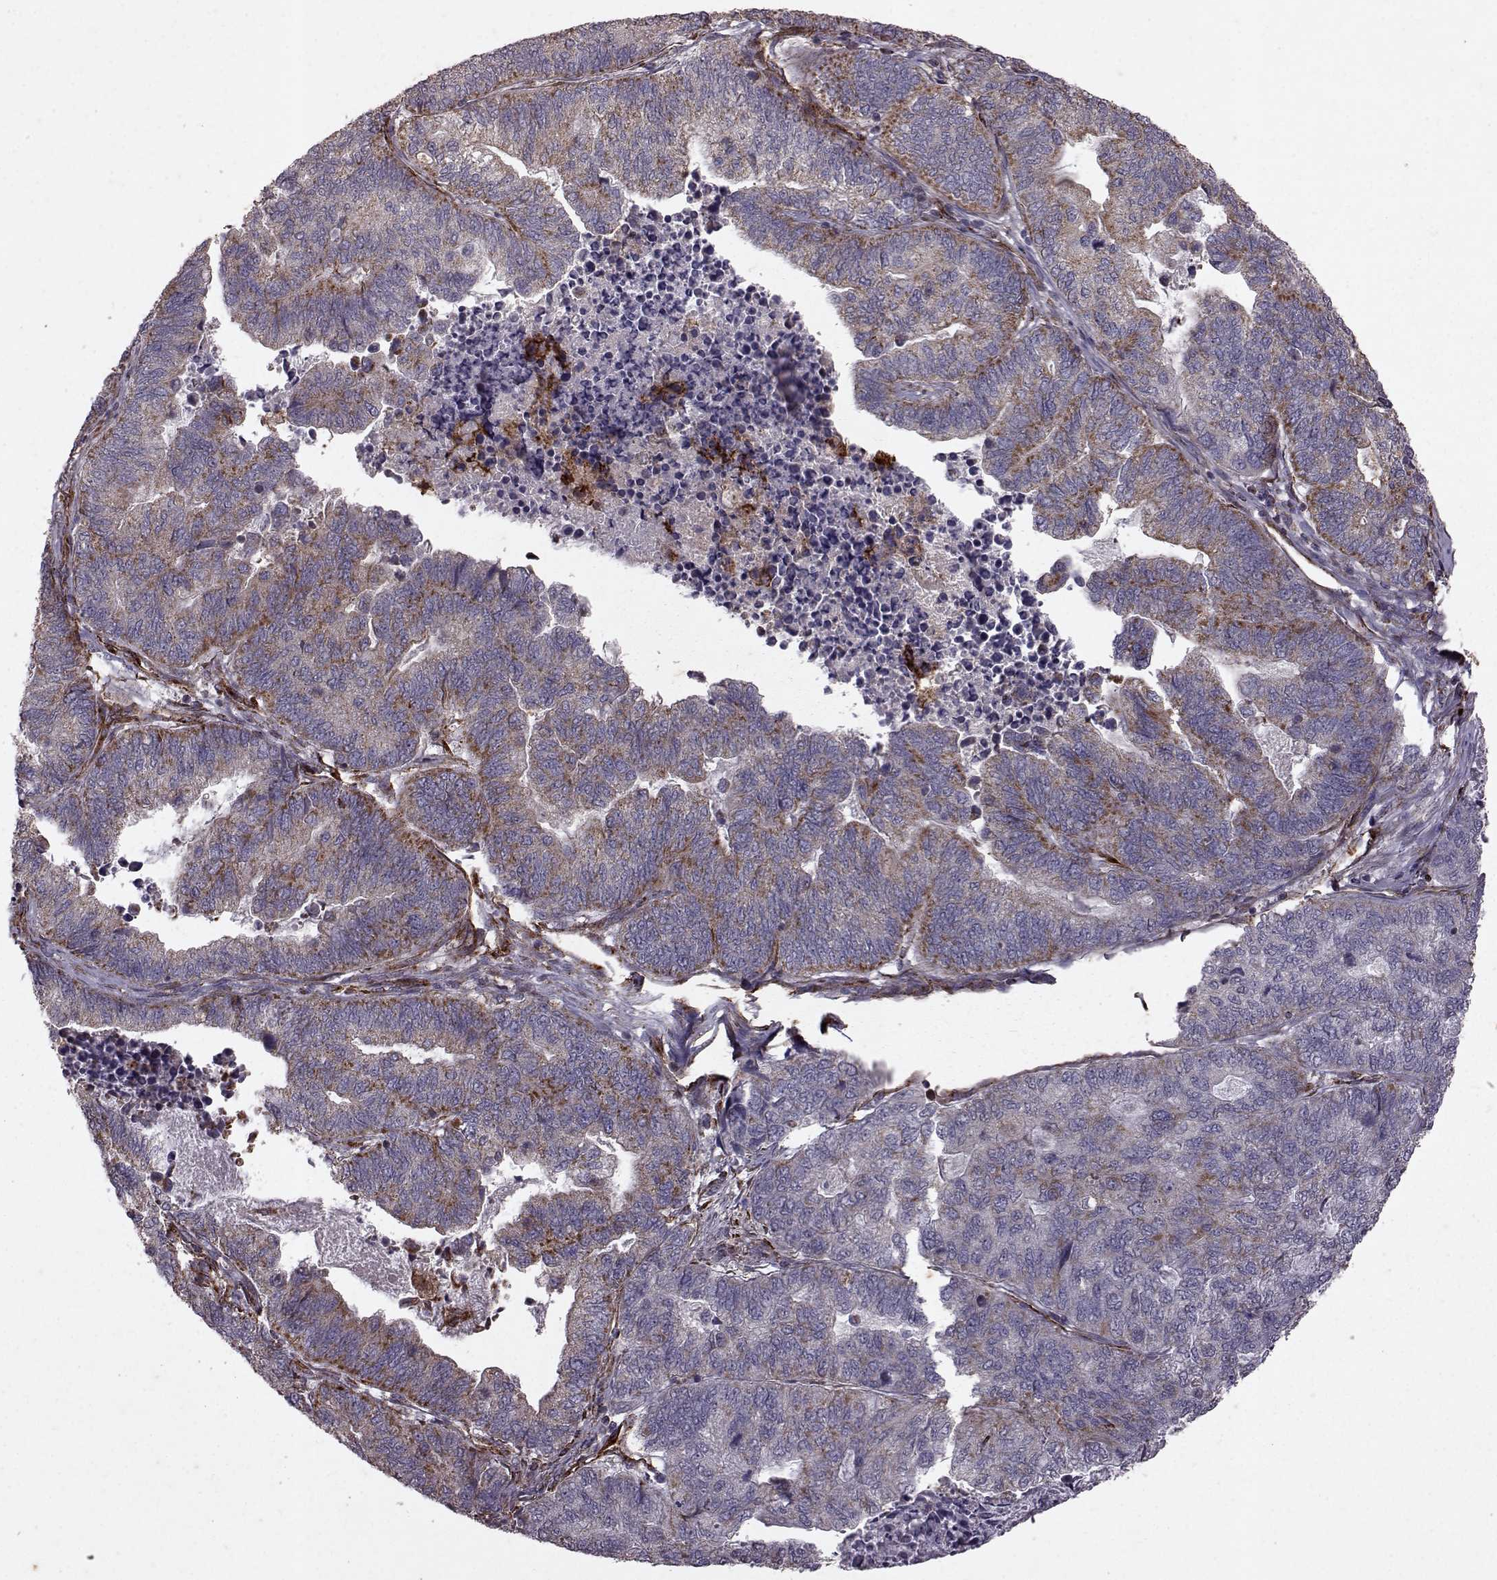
{"staining": {"intensity": "moderate", "quantity": "<25%", "location": "cytoplasmic/membranous"}, "tissue": "stomach cancer", "cell_type": "Tumor cells", "image_type": "cancer", "snomed": [{"axis": "morphology", "description": "Adenocarcinoma, NOS"}, {"axis": "topography", "description": "Stomach, upper"}], "caption": "A brown stain labels moderate cytoplasmic/membranous positivity of a protein in stomach cancer (adenocarcinoma) tumor cells.", "gene": "FXN", "patient": {"sex": "female", "age": 67}}